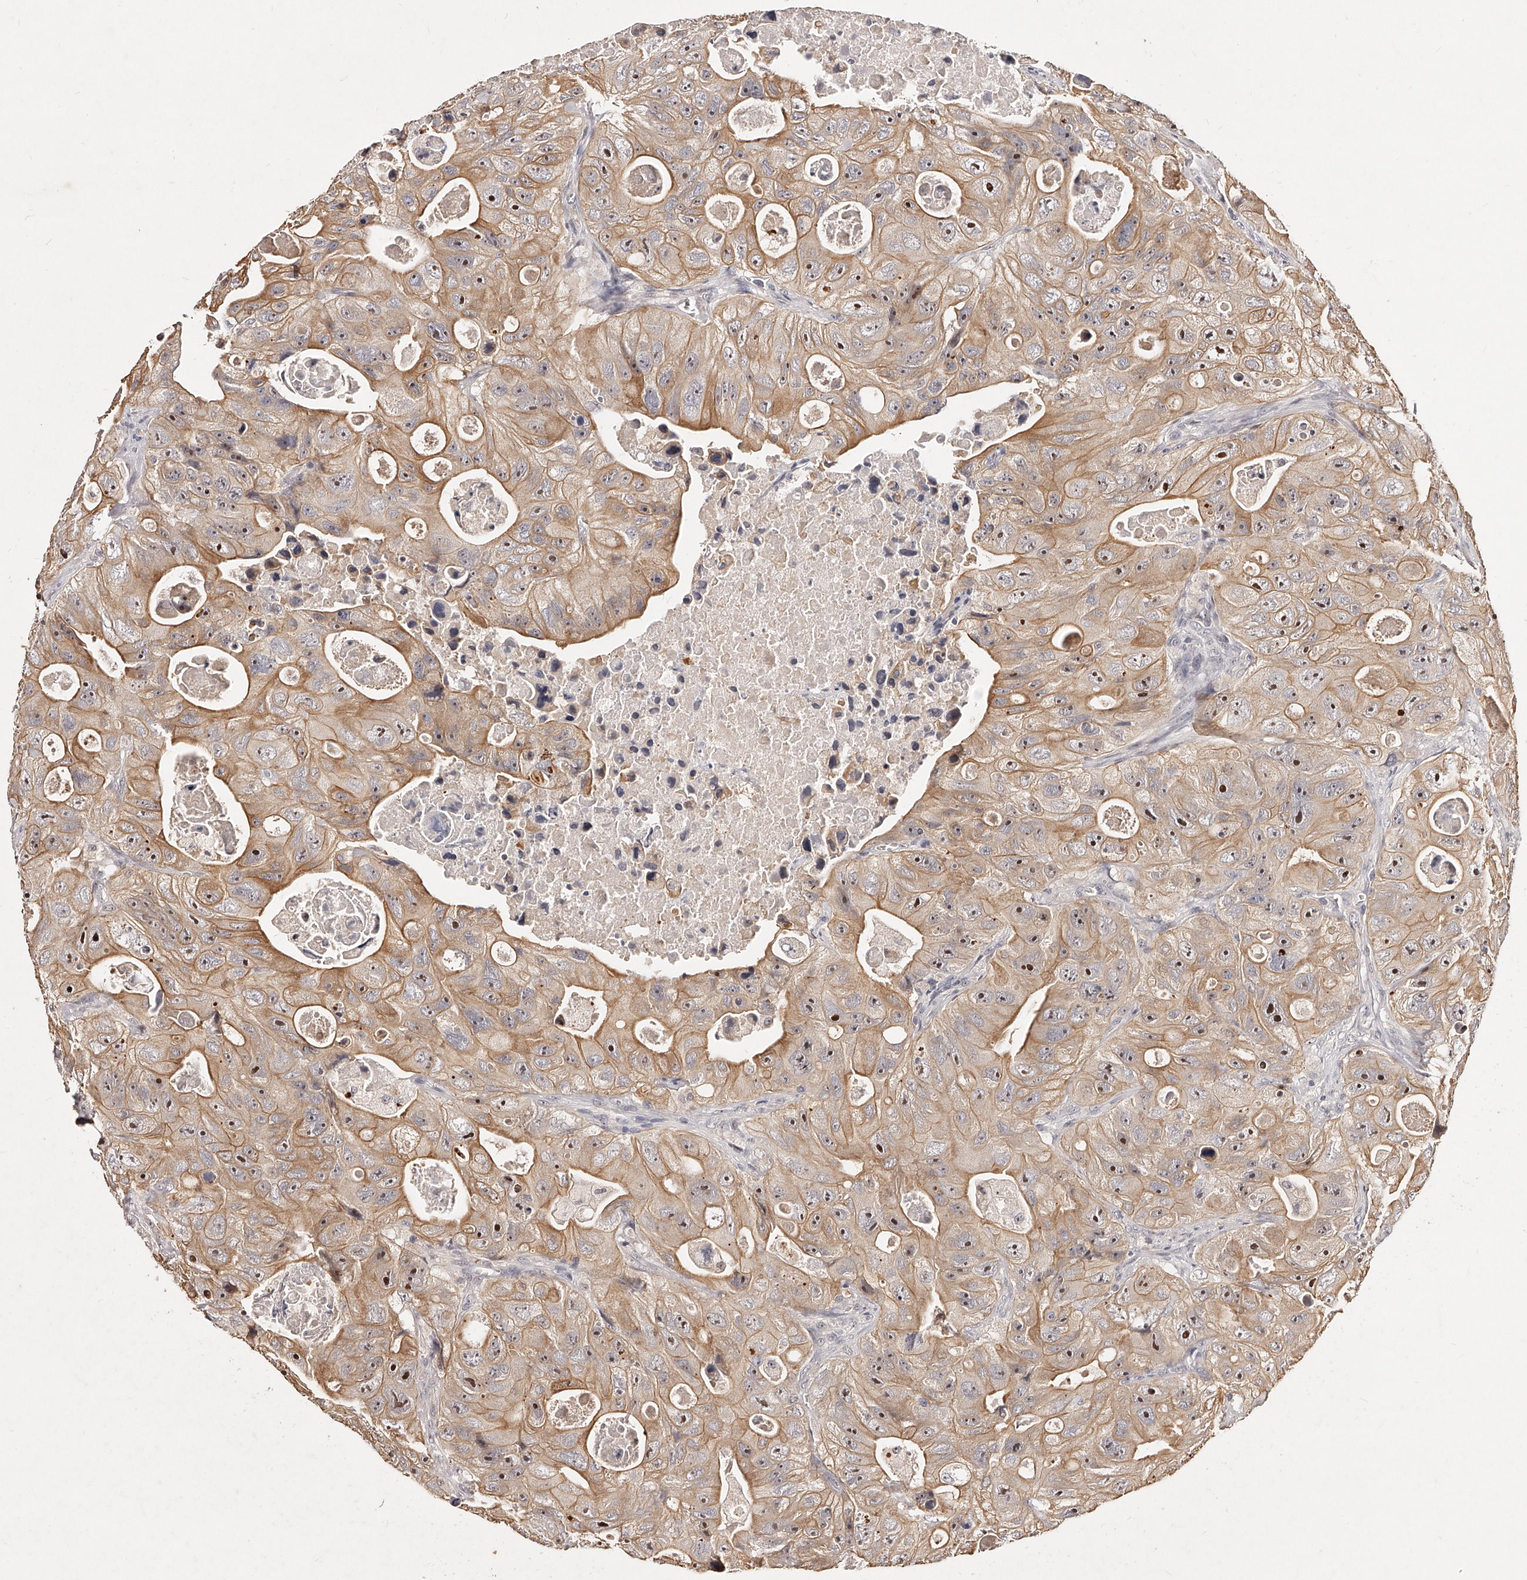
{"staining": {"intensity": "moderate", "quantity": ">75%", "location": "cytoplasmic/membranous,nuclear"}, "tissue": "colorectal cancer", "cell_type": "Tumor cells", "image_type": "cancer", "snomed": [{"axis": "morphology", "description": "Adenocarcinoma, NOS"}, {"axis": "topography", "description": "Colon"}], "caption": "Immunohistochemistry (IHC) of human colorectal adenocarcinoma reveals medium levels of moderate cytoplasmic/membranous and nuclear expression in approximately >75% of tumor cells. The staining is performed using DAB brown chromogen to label protein expression. The nuclei are counter-stained blue using hematoxylin.", "gene": "PHACTR1", "patient": {"sex": "female", "age": 46}}